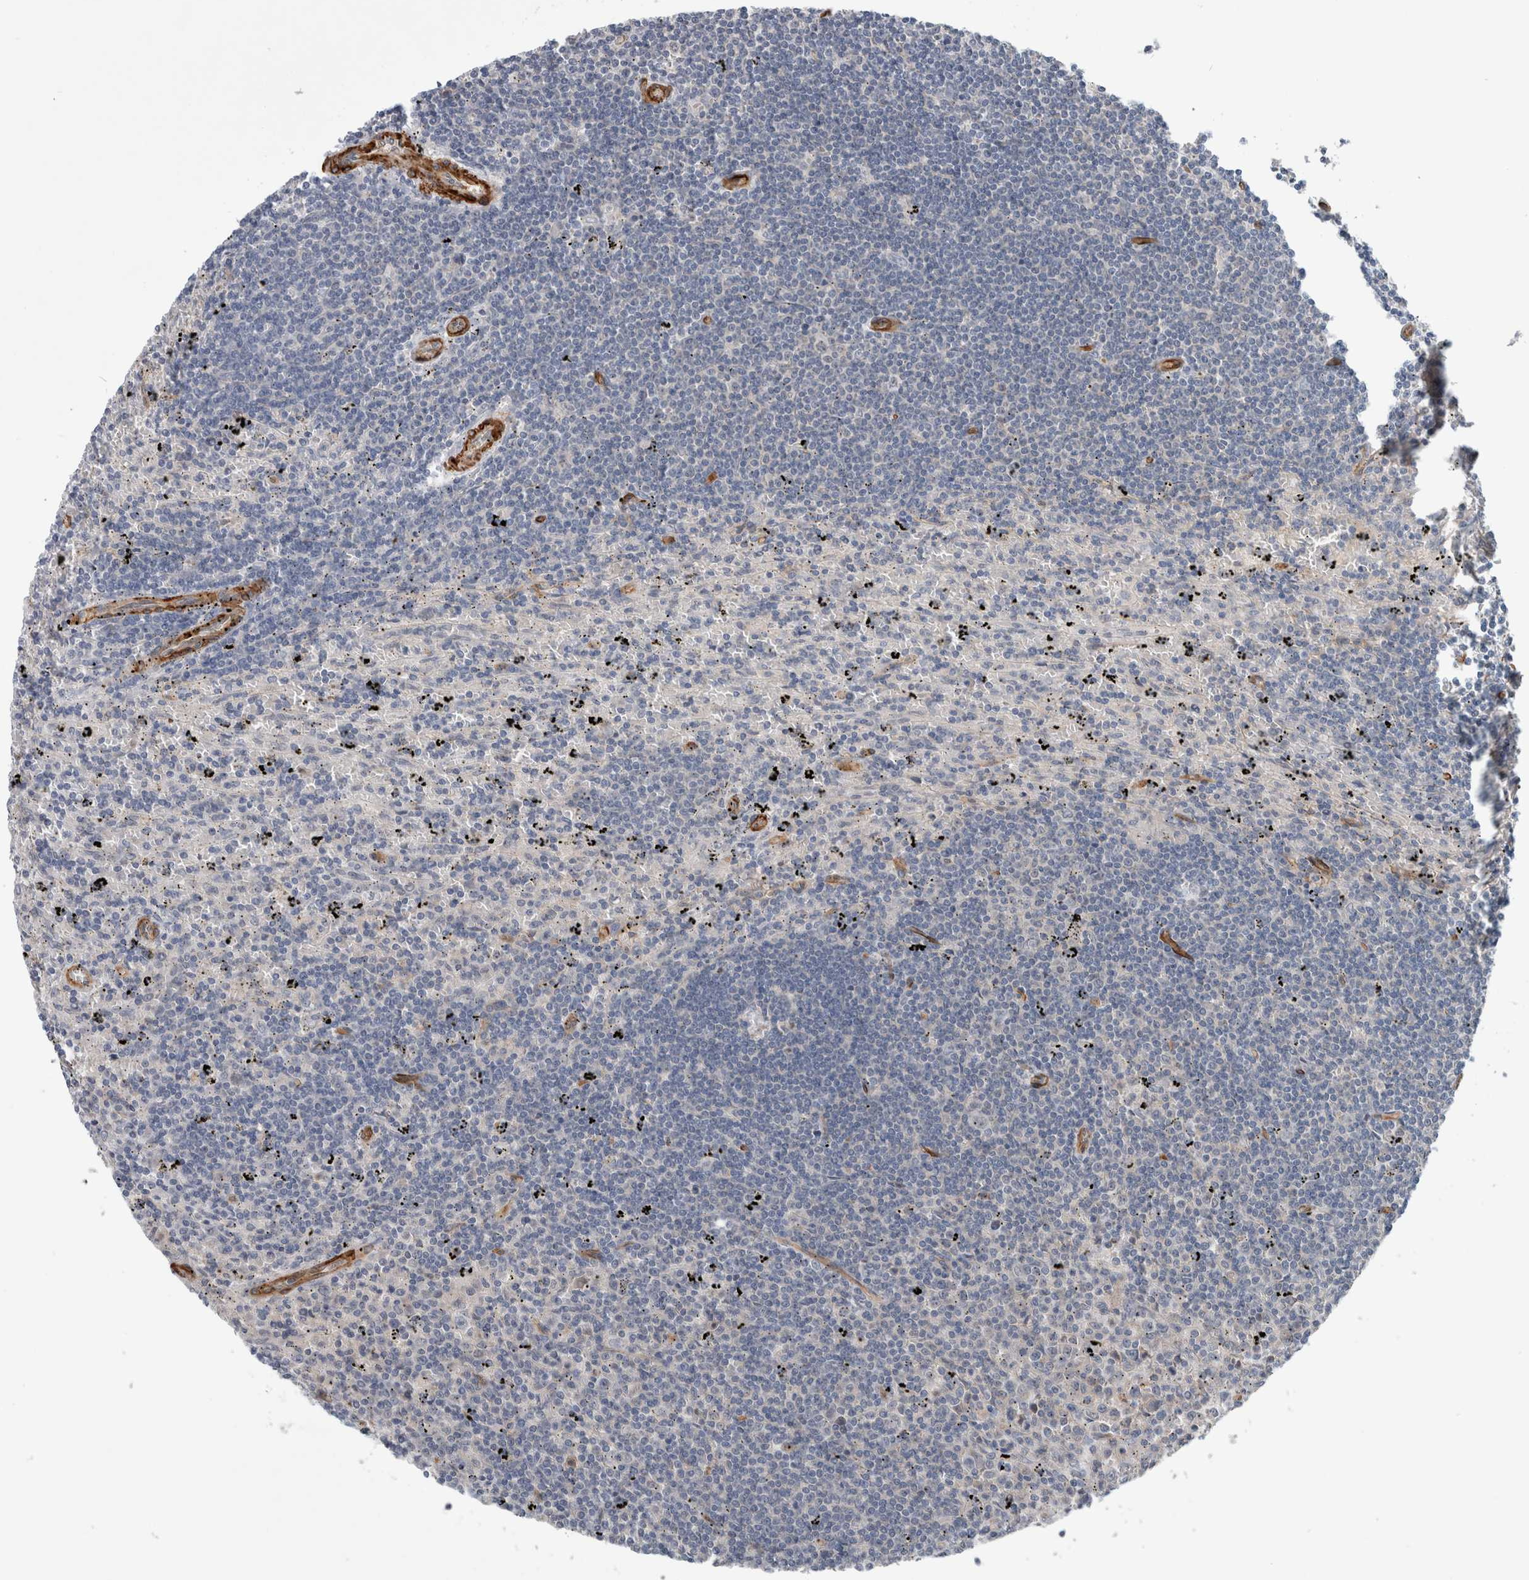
{"staining": {"intensity": "negative", "quantity": "none", "location": "none"}, "tissue": "lymphoma", "cell_type": "Tumor cells", "image_type": "cancer", "snomed": [{"axis": "morphology", "description": "Malignant lymphoma, non-Hodgkin's type, Low grade"}, {"axis": "topography", "description": "Spleen"}], "caption": "The histopathology image shows no significant expression in tumor cells of low-grade malignant lymphoma, non-Hodgkin's type.", "gene": "BCAM", "patient": {"sex": "male", "age": 76}}